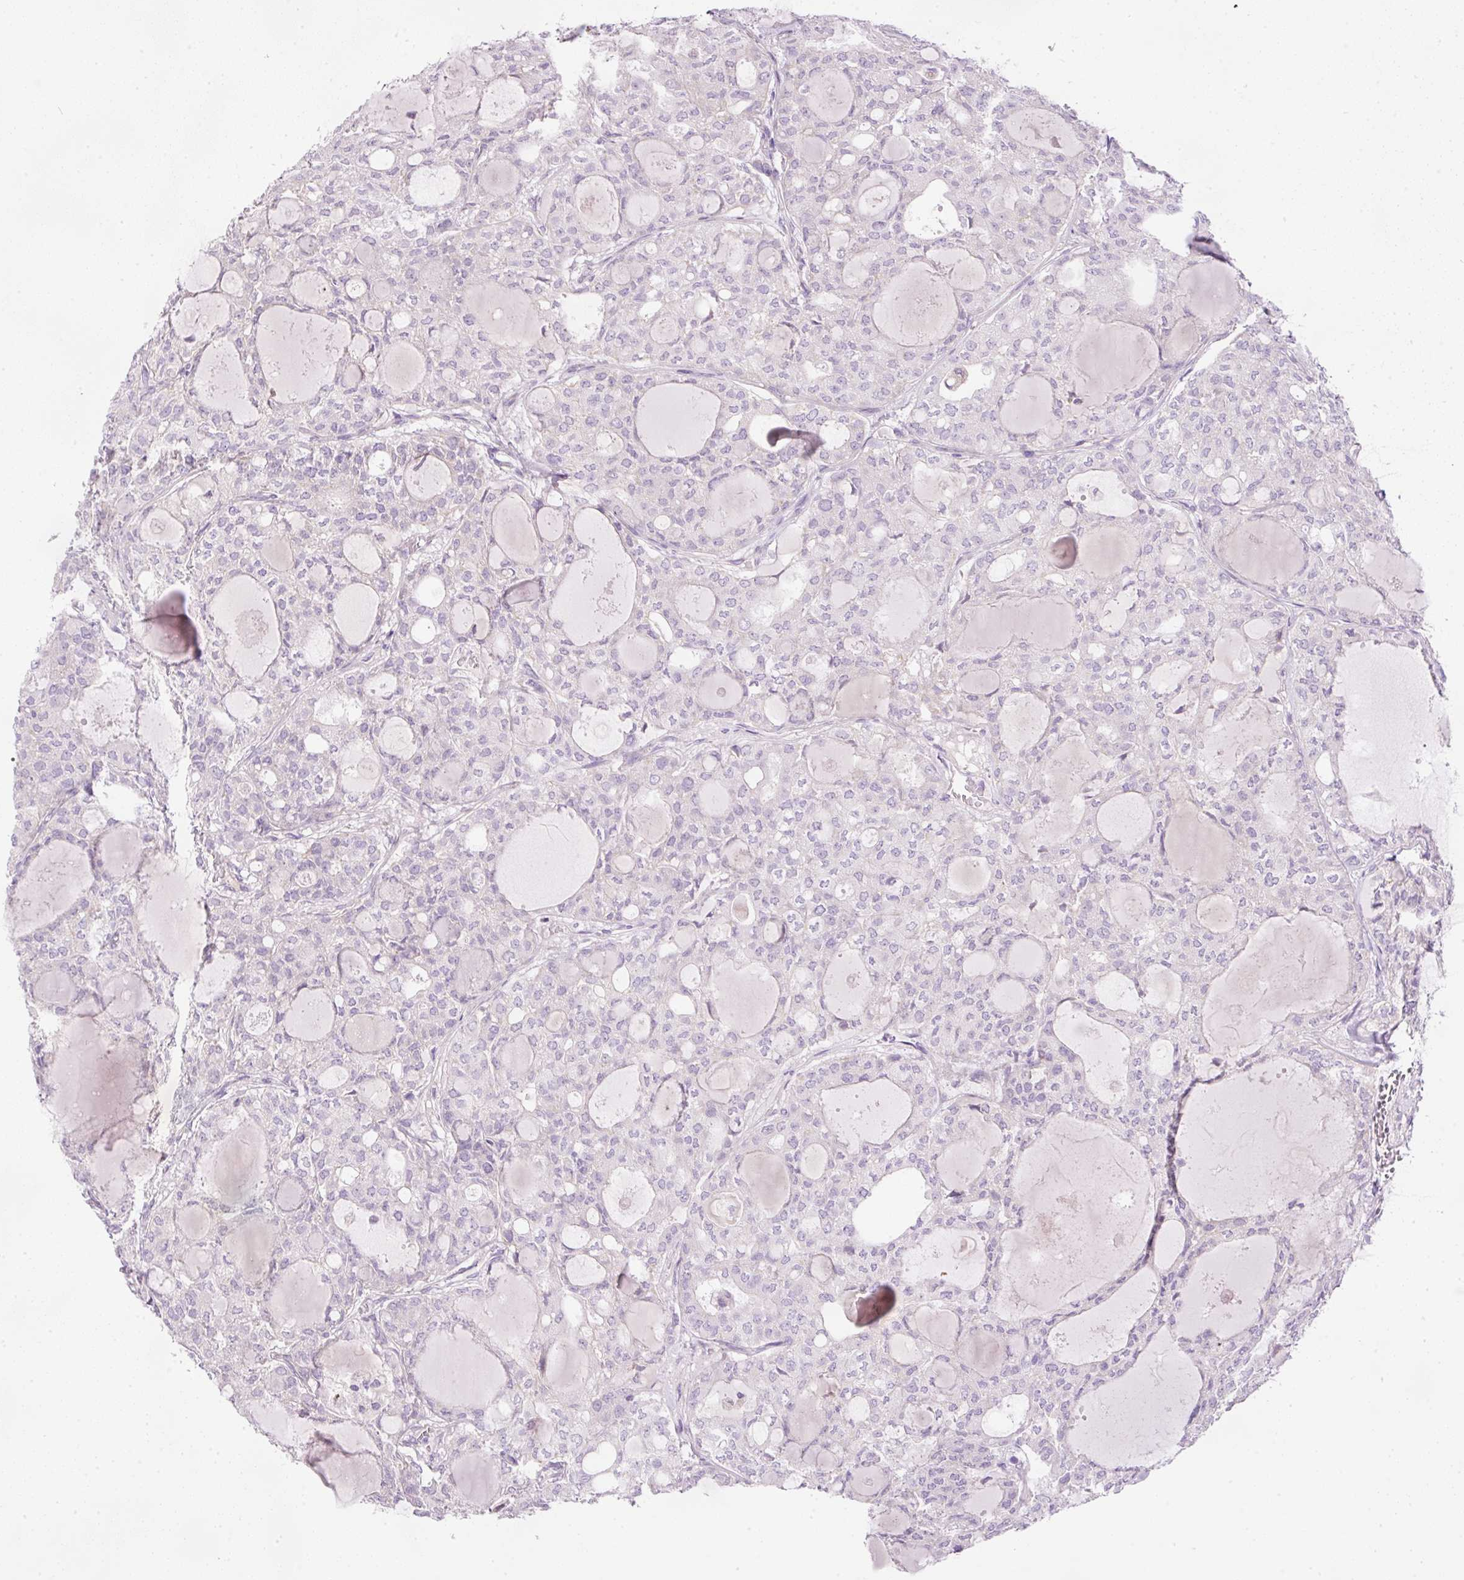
{"staining": {"intensity": "negative", "quantity": "none", "location": "none"}, "tissue": "thyroid cancer", "cell_type": "Tumor cells", "image_type": "cancer", "snomed": [{"axis": "morphology", "description": "Follicular adenoma carcinoma, NOS"}, {"axis": "topography", "description": "Thyroid gland"}], "caption": "There is no significant positivity in tumor cells of thyroid cancer.", "gene": "KPNA5", "patient": {"sex": "male", "age": 75}}